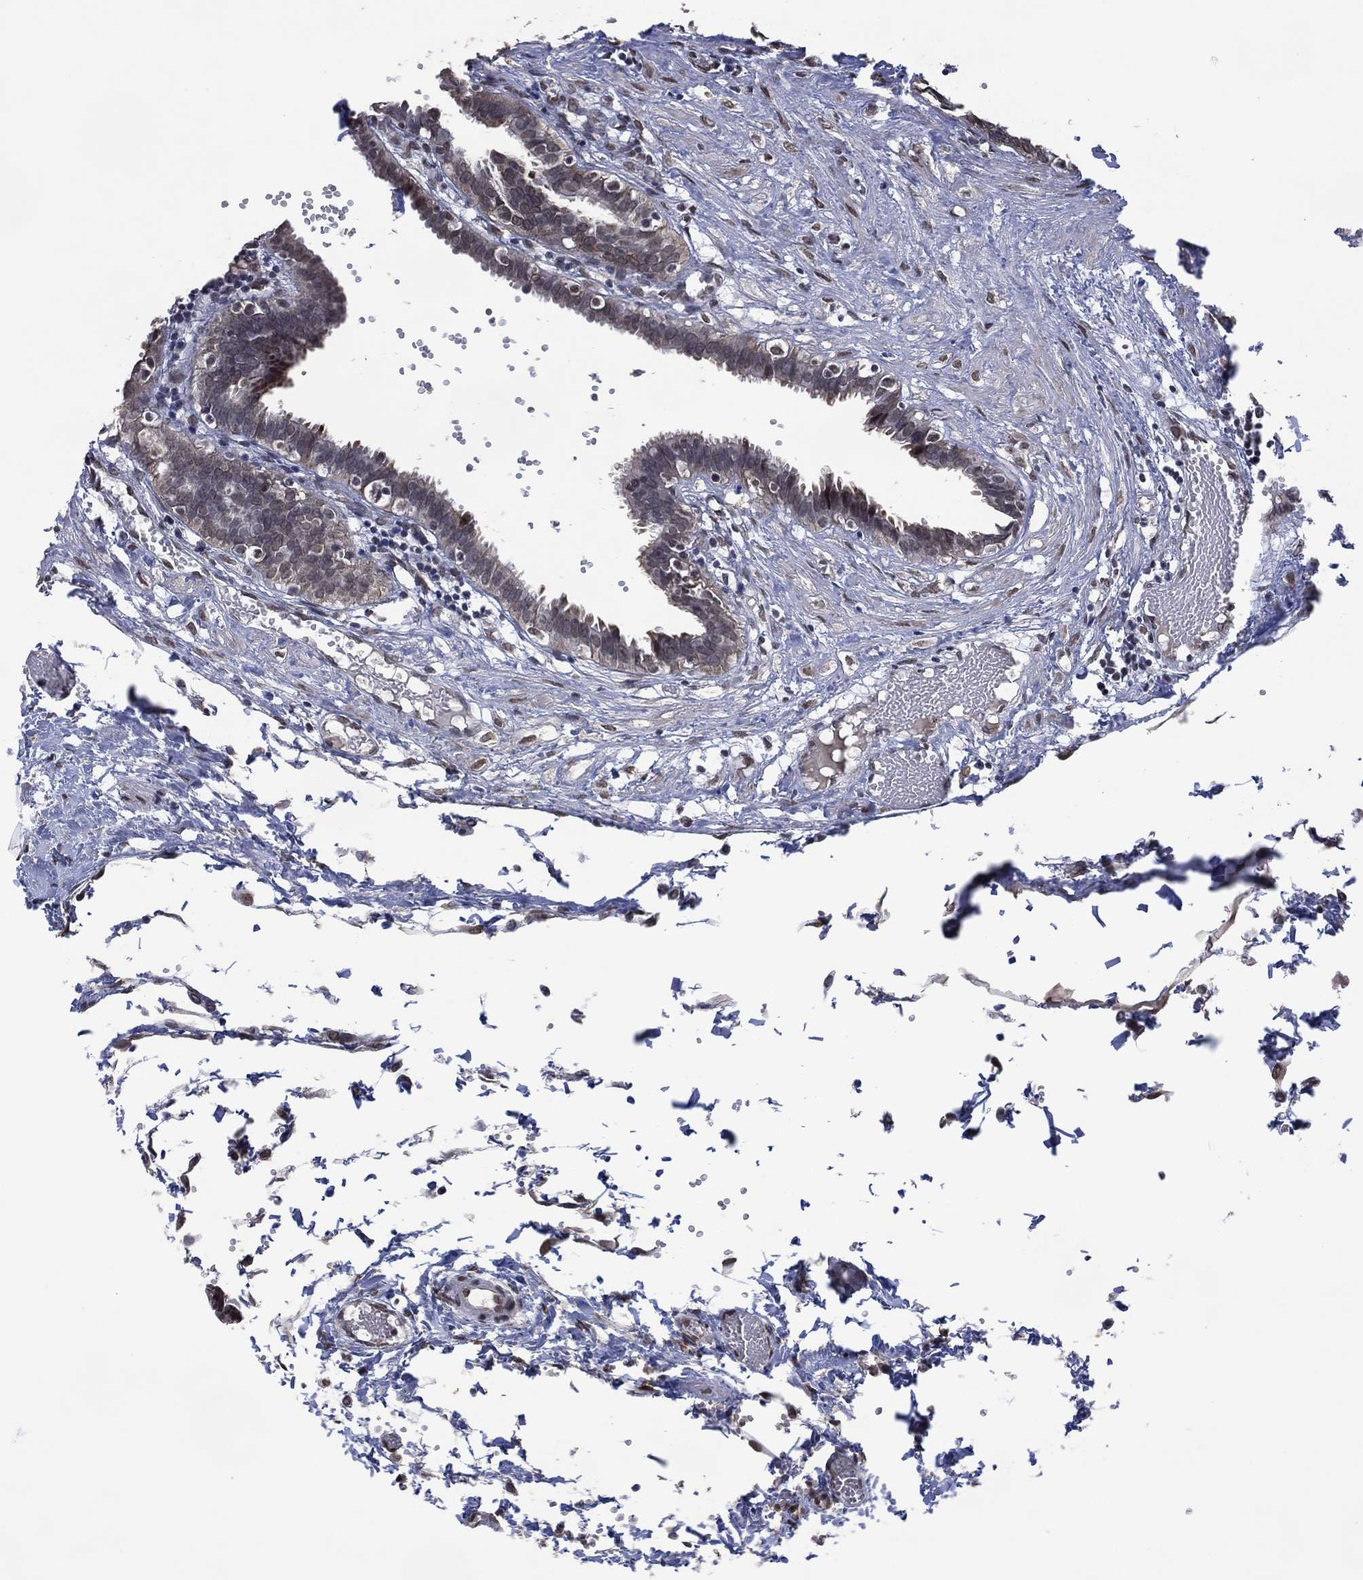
{"staining": {"intensity": "moderate", "quantity": "25%-75%", "location": "nuclear"}, "tissue": "fallopian tube", "cell_type": "Glandular cells", "image_type": "normal", "snomed": [{"axis": "morphology", "description": "Normal tissue, NOS"}, {"axis": "topography", "description": "Fallopian tube"}], "caption": "An immunohistochemistry photomicrograph of unremarkable tissue is shown. Protein staining in brown labels moderate nuclear positivity in fallopian tube within glandular cells. Using DAB (3,3'-diaminobenzidine) (brown) and hematoxylin (blue) stains, captured at high magnification using brightfield microscopy.", "gene": "EHMT1", "patient": {"sex": "female", "age": 37}}